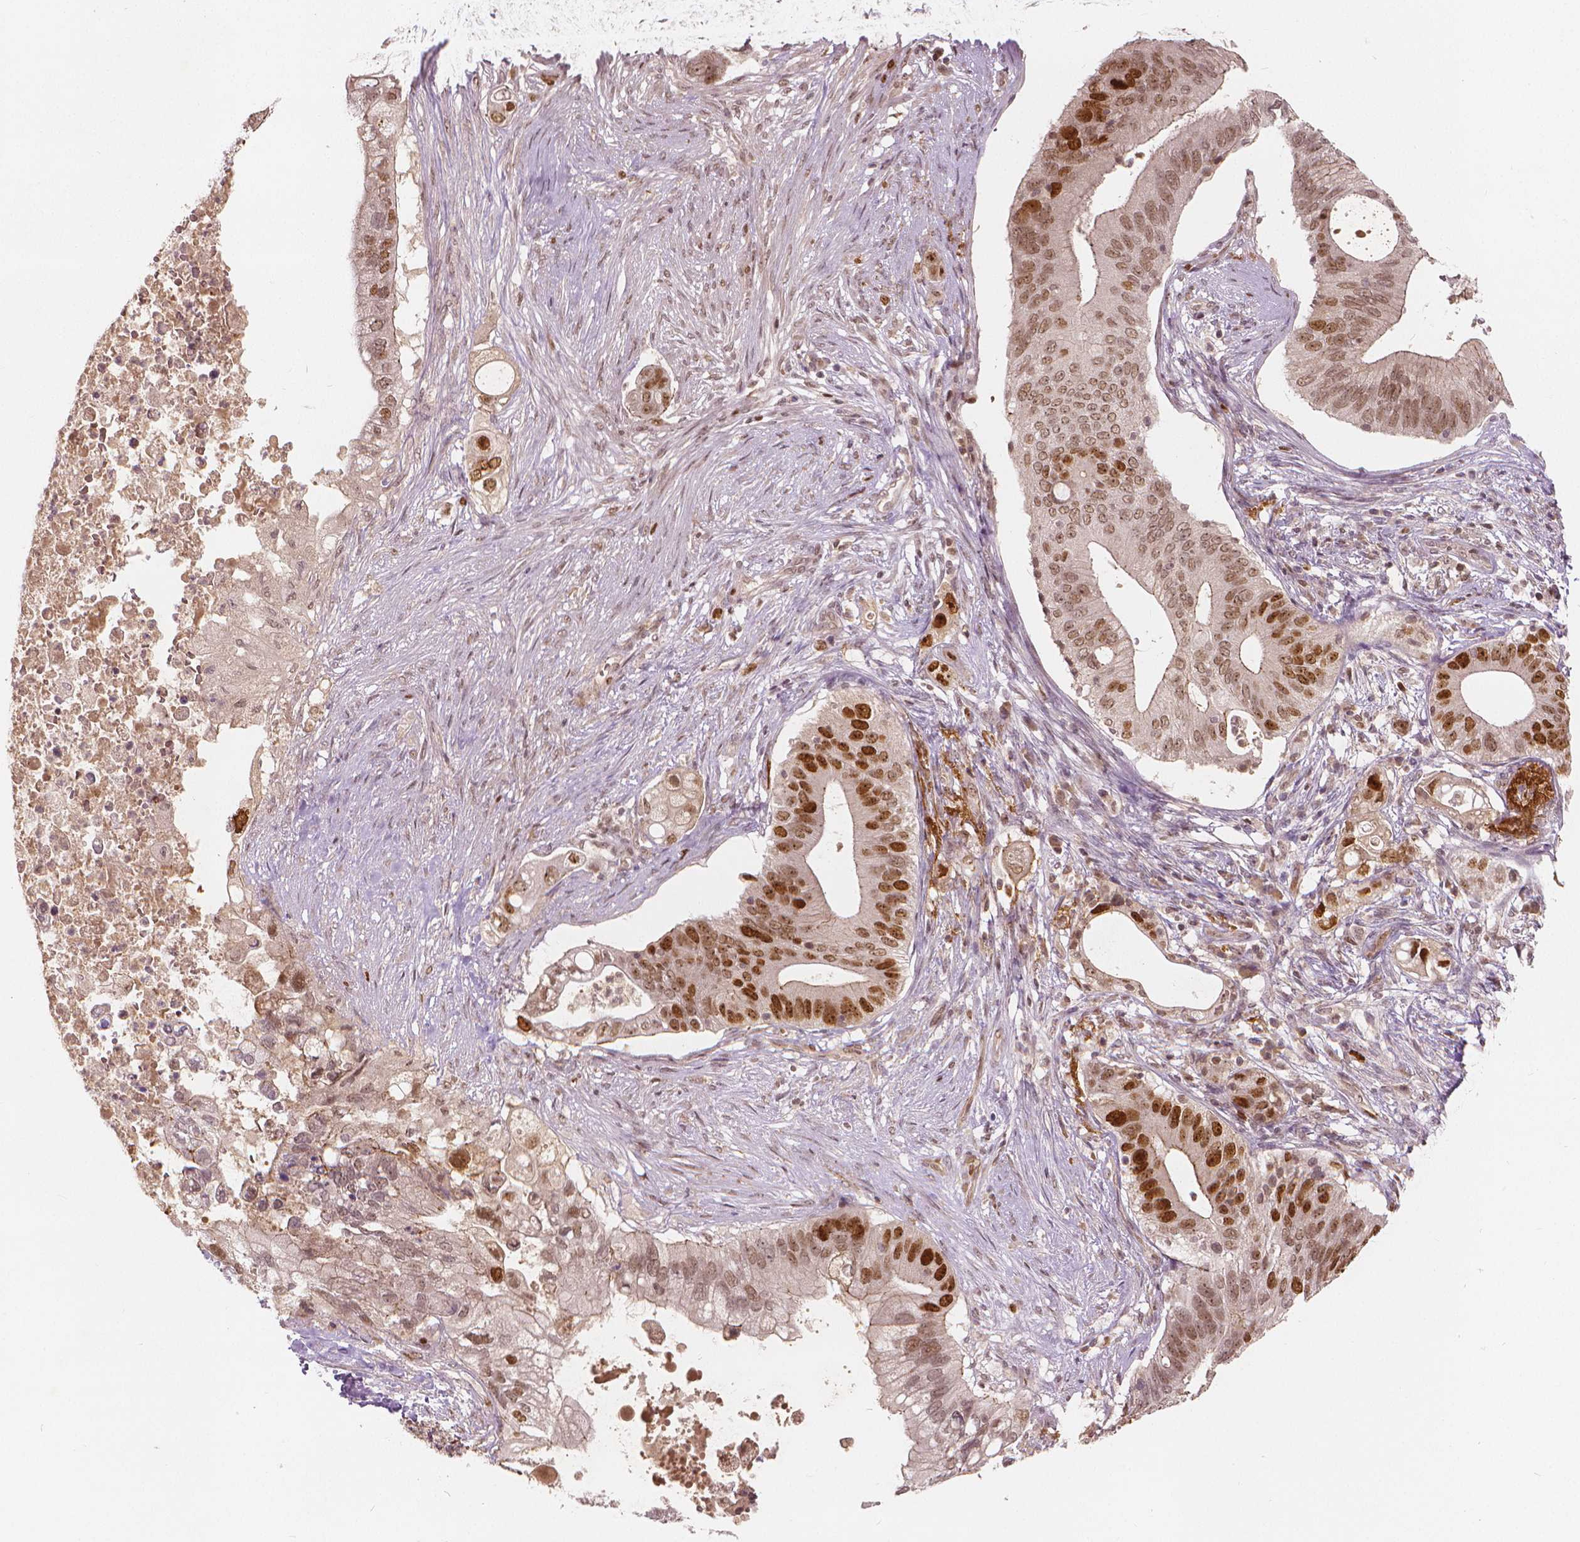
{"staining": {"intensity": "strong", "quantity": "25%-75%", "location": "nuclear"}, "tissue": "pancreatic cancer", "cell_type": "Tumor cells", "image_type": "cancer", "snomed": [{"axis": "morphology", "description": "Adenocarcinoma, NOS"}, {"axis": "topography", "description": "Pancreas"}], "caption": "Protein expression analysis of pancreatic adenocarcinoma reveals strong nuclear positivity in approximately 25%-75% of tumor cells.", "gene": "NSD2", "patient": {"sex": "female", "age": 72}}